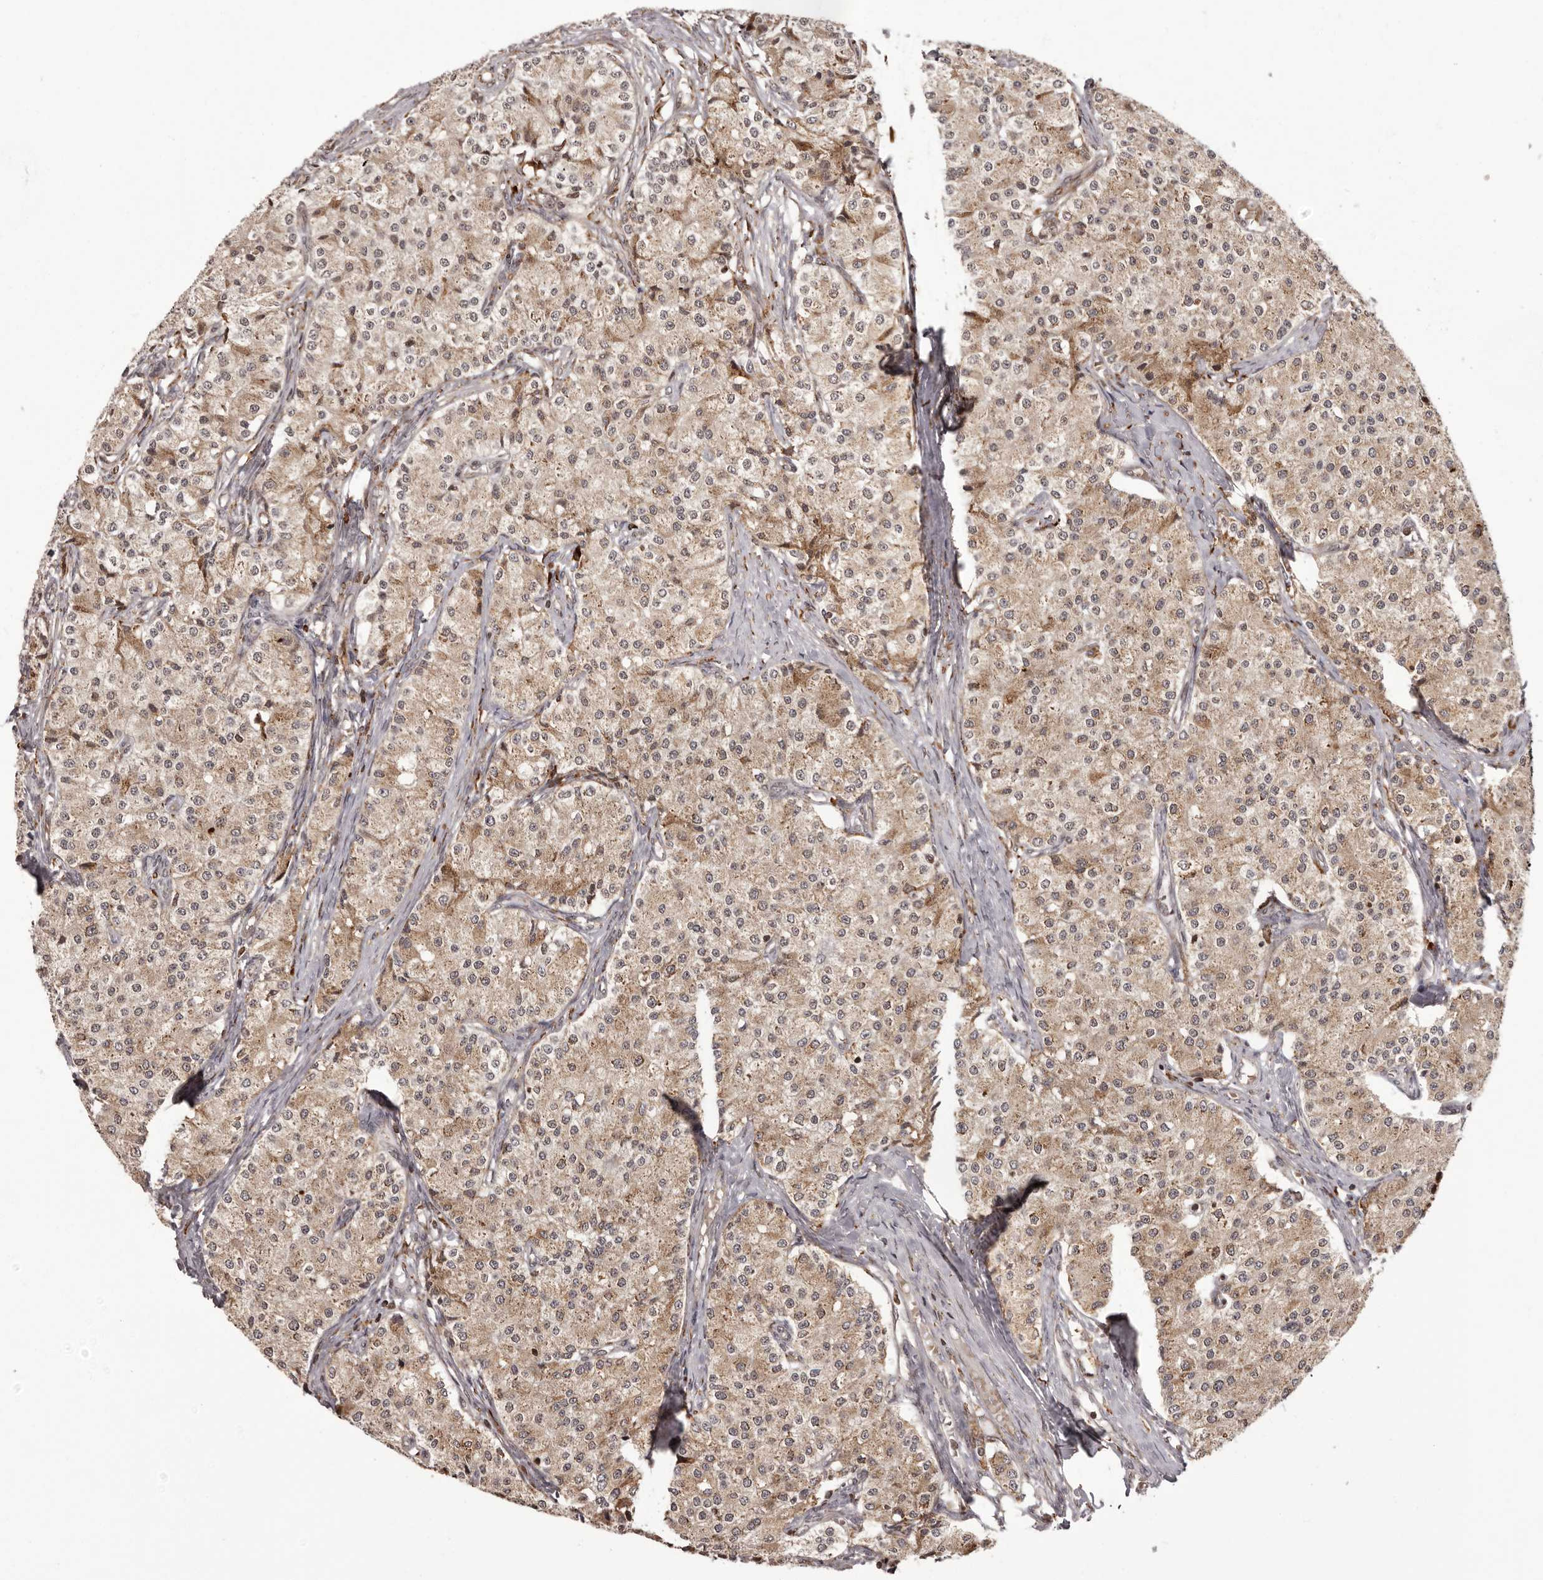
{"staining": {"intensity": "weak", "quantity": ">75%", "location": "cytoplasmic/membranous"}, "tissue": "carcinoid", "cell_type": "Tumor cells", "image_type": "cancer", "snomed": [{"axis": "morphology", "description": "Carcinoid, malignant, NOS"}, {"axis": "topography", "description": "Colon"}], "caption": "This histopathology image displays immunohistochemistry (IHC) staining of human malignant carcinoid, with low weak cytoplasmic/membranous positivity in approximately >75% of tumor cells.", "gene": "IL32", "patient": {"sex": "female", "age": 52}}